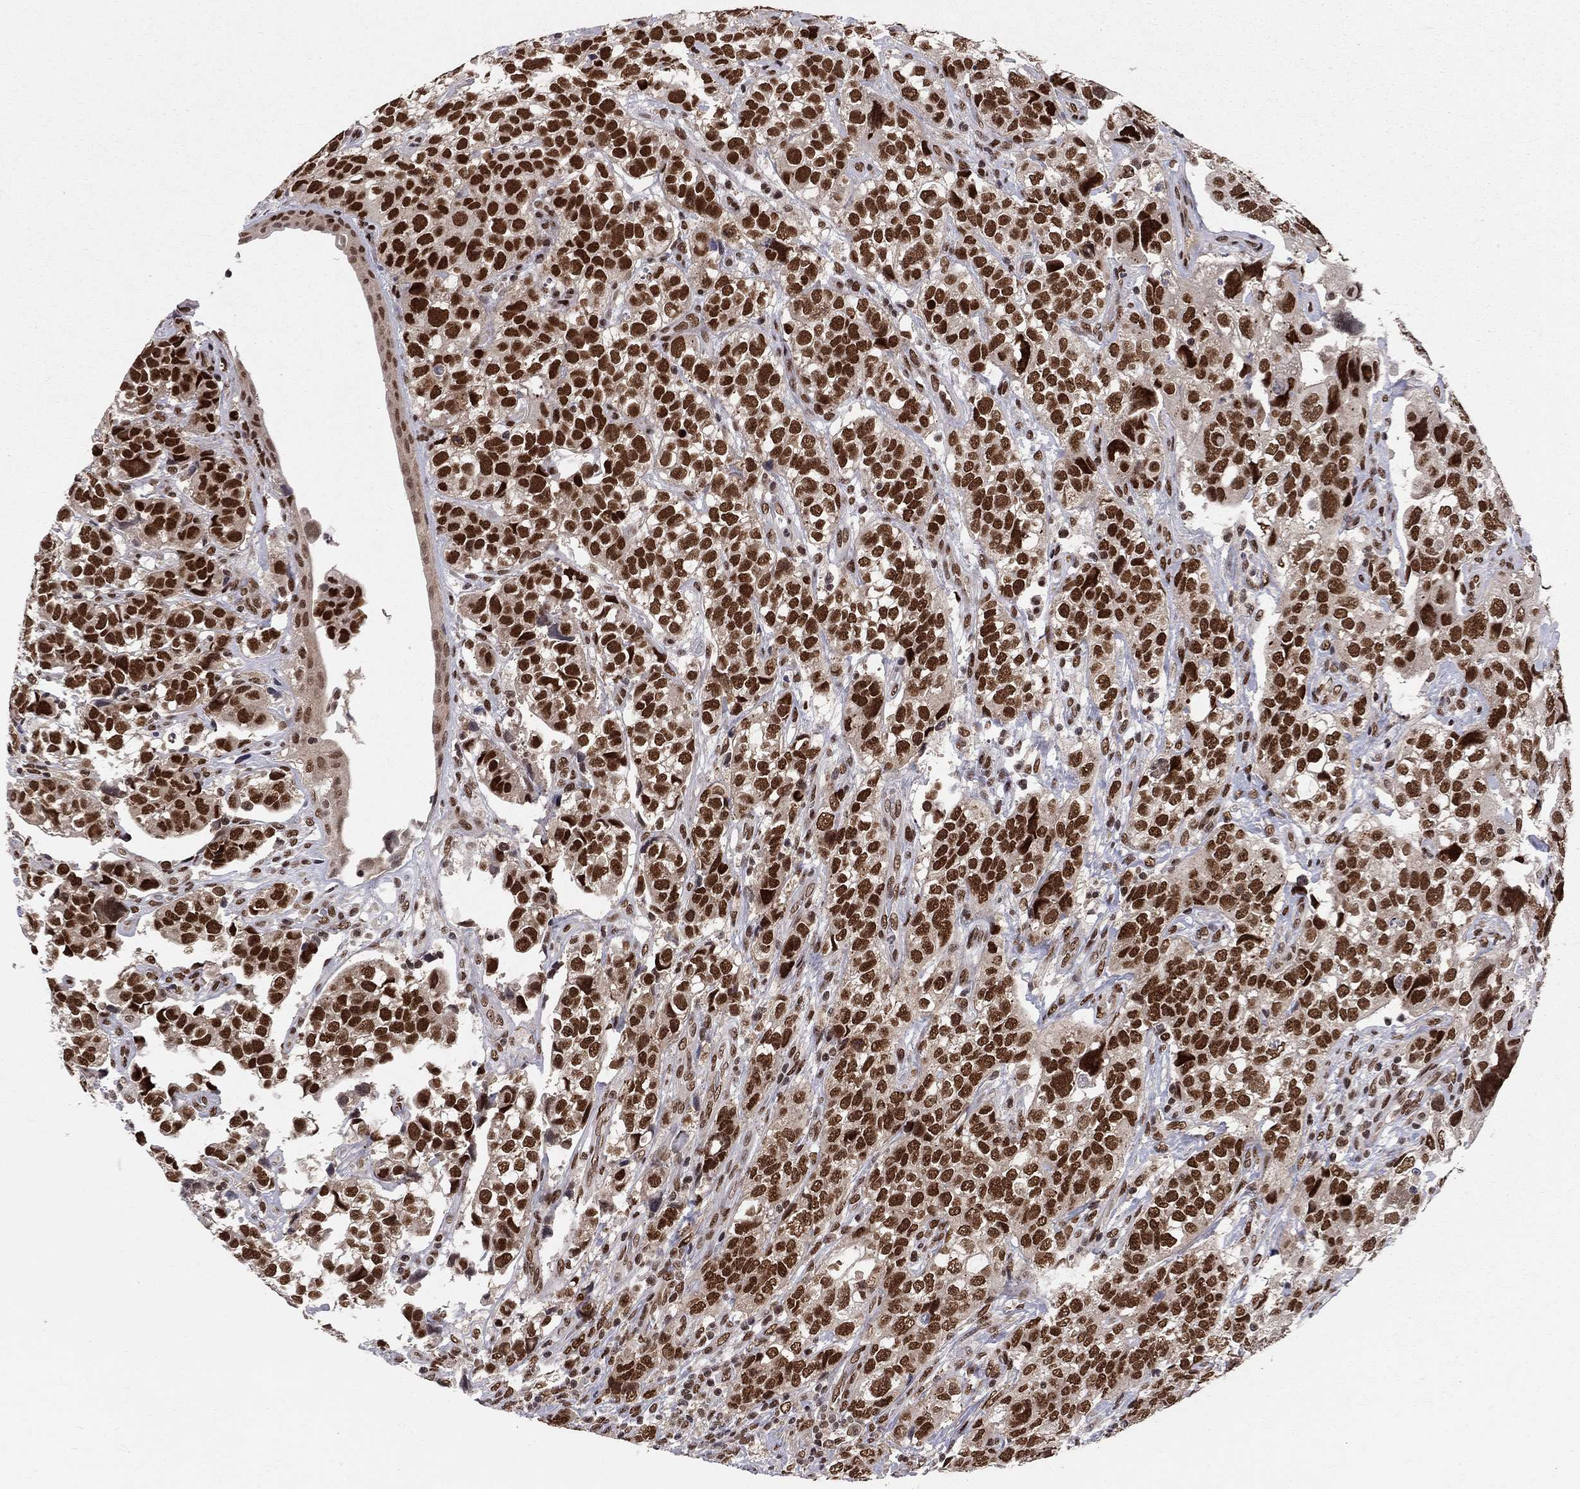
{"staining": {"intensity": "strong", "quantity": ">75%", "location": "nuclear"}, "tissue": "urothelial cancer", "cell_type": "Tumor cells", "image_type": "cancer", "snomed": [{"axis": "morphology", "description": "Urothelial carcinoma, High grade"}, {"axis": "topography", "description": "Urinary bladder"}], "caption": "Urothelial carcinoma (high-grade) stained with IHC demonstrates strong nuclear staining in approximately >75% of tumor cells. The staining is performed using DAB (3,3'-diaminobenzidine) brown chromogen to label protein expression. The nuclei are counter-stained blue using hematoxylin.", "gene": "SAP30L", "patient": {"sex": "female", "age": 58}}